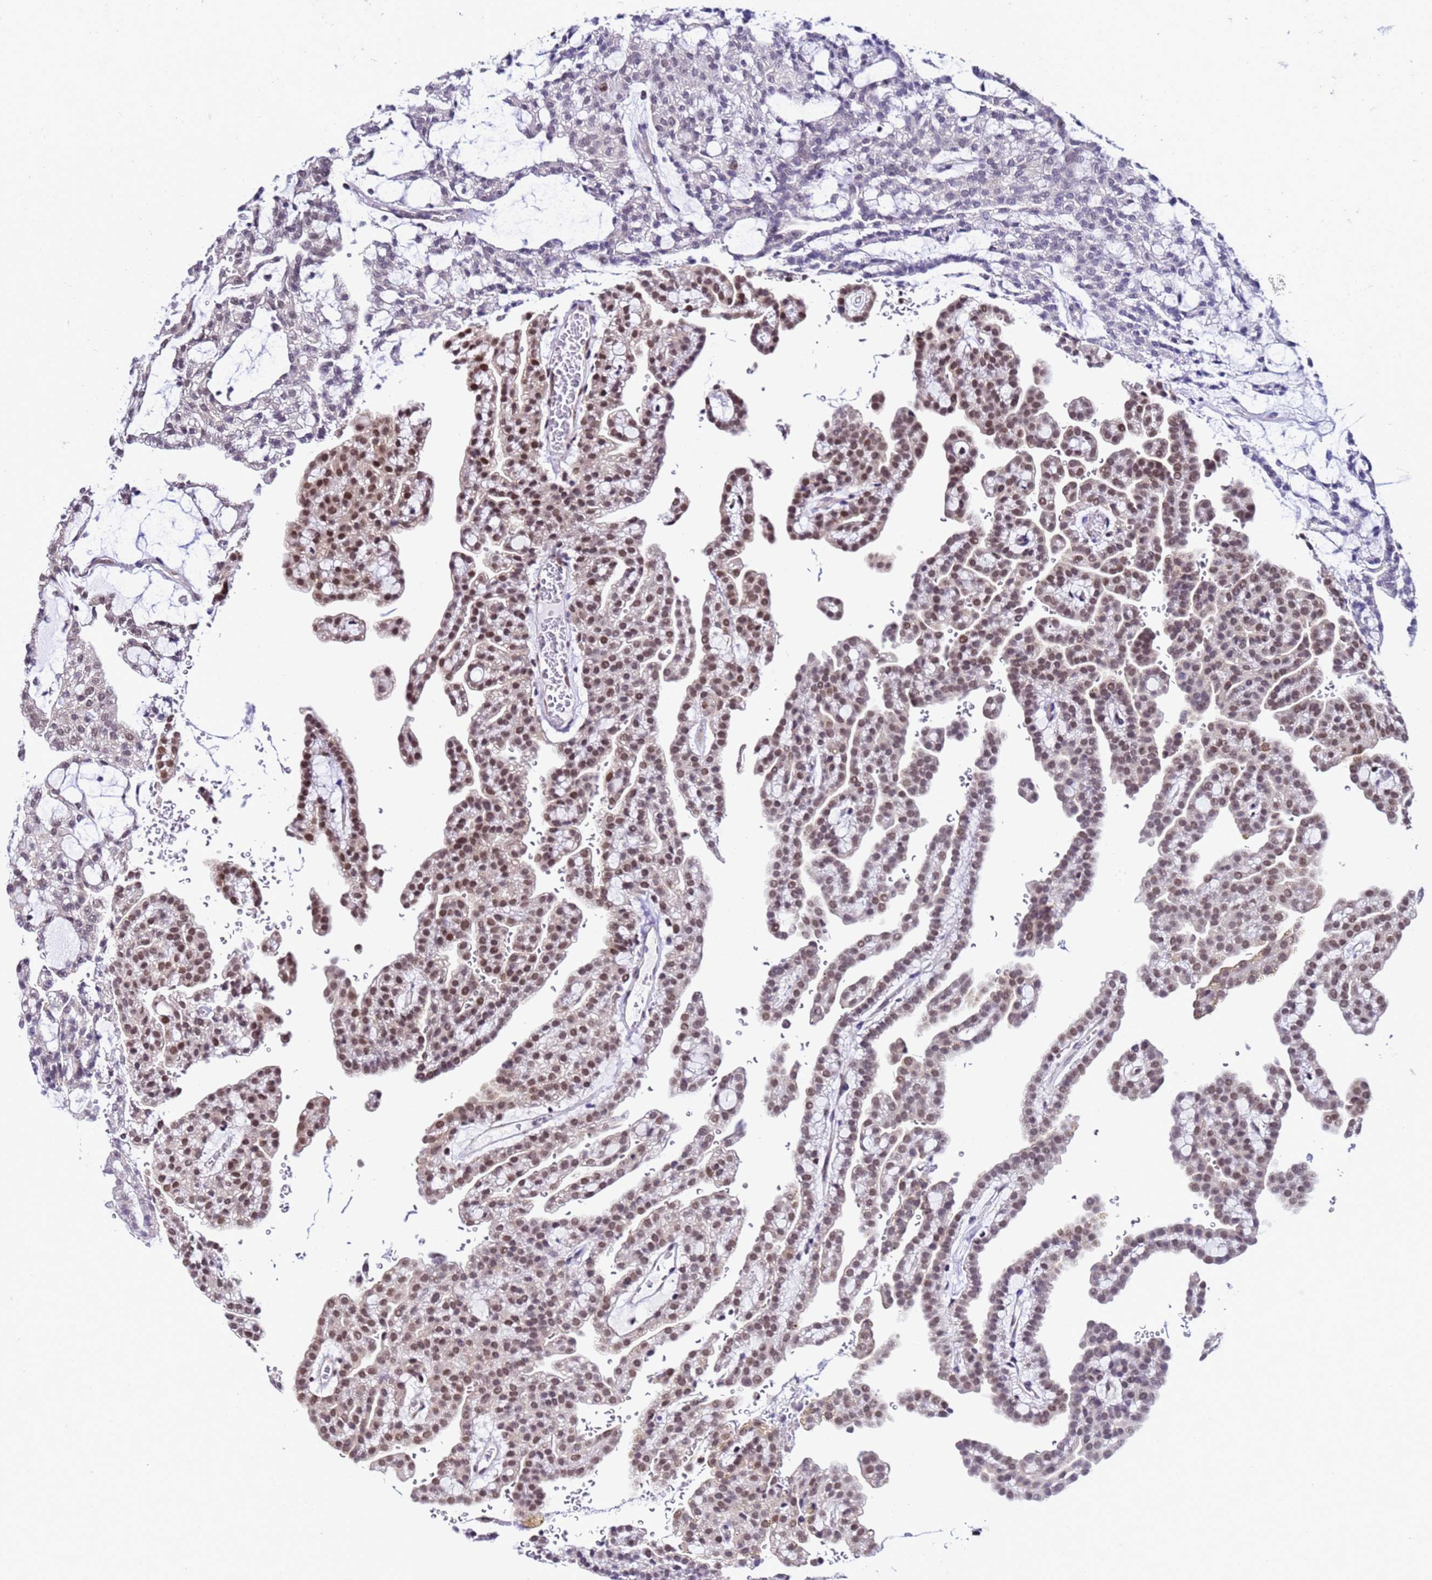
{"staining": {"intensity": "moderate", "quantity": "25%-75%", "location": "nuclear"}, "tissue": "renal cancer", "cell_type": "Tumor cells", "image_type": "cancer", "snomed": [{"axis": "morphology", "description": "Adenocarcinoma, NOS"}, {"axis": "topography", "description": "Kidney"}], "caption": "Renal adenocarcinoma stained with a brown dye reveals moderate nuclear positive positivity in approximately 25%-75% of tumor cells.", "gene": "SMN1", "patient": {"sex": "male", "age": 63}}